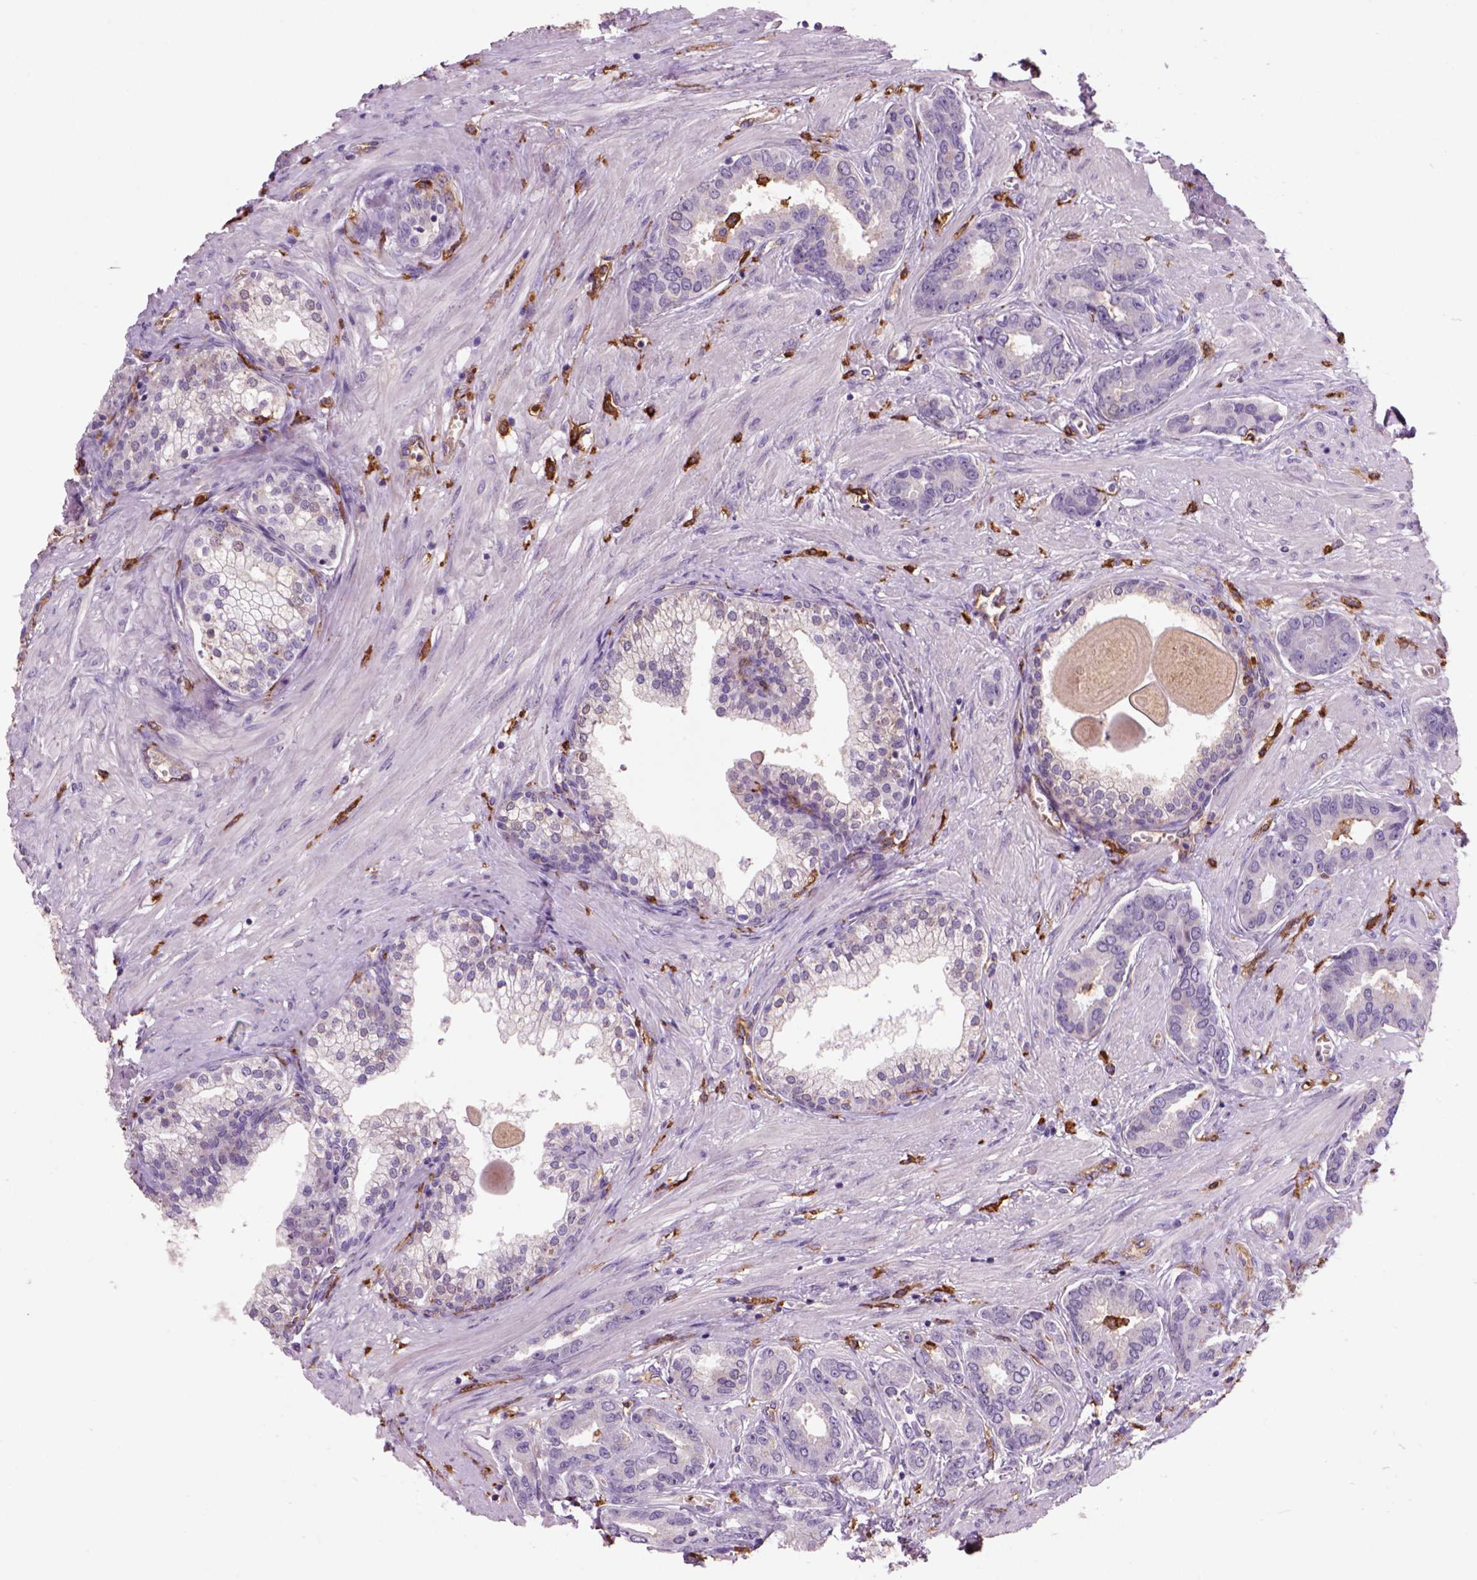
{"staining": {"intensity": "negative", "quantity": "none", "location": "none"}, "tissue": "prostate cancer", "cell_type": "Tumor cells", "image_type": "cancer", "snomed": [{"axis": "morphology", "description": "Adenocarcinoma, NOS"}, {"axis": "topography", "description": "Prostate"}], "caption": "DAB immunohistochemical staining of human prostate adenocarcinoma displays no significant staining in tumor cells. Brightfield microscopy of IHC stained with DAB (brown) and hematoxylin (blue), captured at high magnification.", "gene": "CD14", "patient": {"sex": "male", "age": 67}}